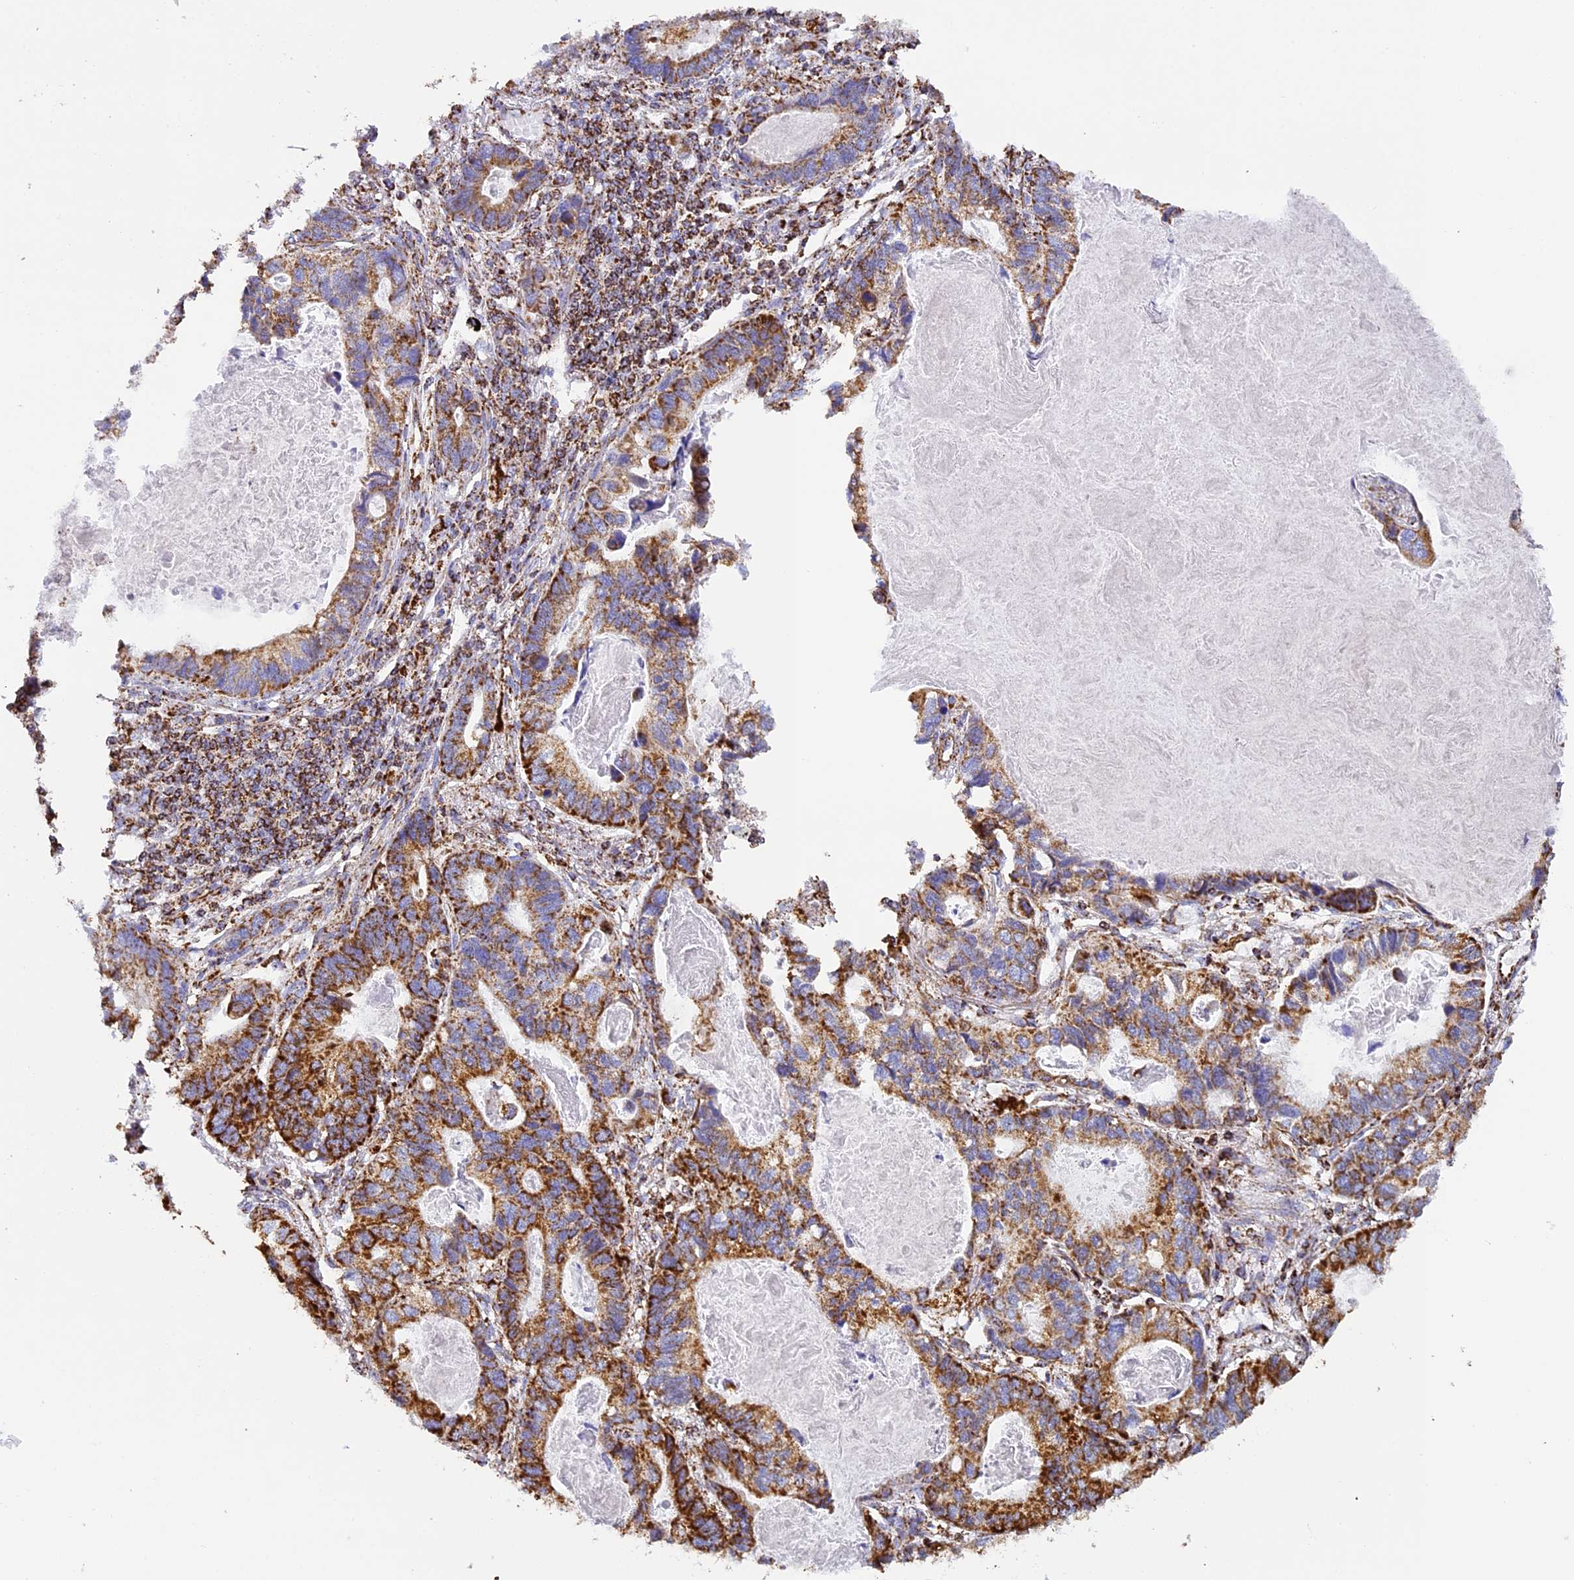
{"staining": {"intensity": "strong", "quantity": "25%-75%", "location": "cytoplasmic/membranous"}, "tissue": "lung cancer", "cell_type": "Tumor cells", "image_type": "cancer", "snomed": [{"axis": "morphology", "description": "Adenocarcinoma, NOS"}, {"axis": "topography", "description": "Lung"}], "caption": "Immunohistochemical staining of adenocarcinoma (lung) exhibits strong cytoplasmic/membranous protein expression in about 25%-75% of tumor cells.", "gene": "STK17A", "patient": {"sex": "male", "age": 67}}